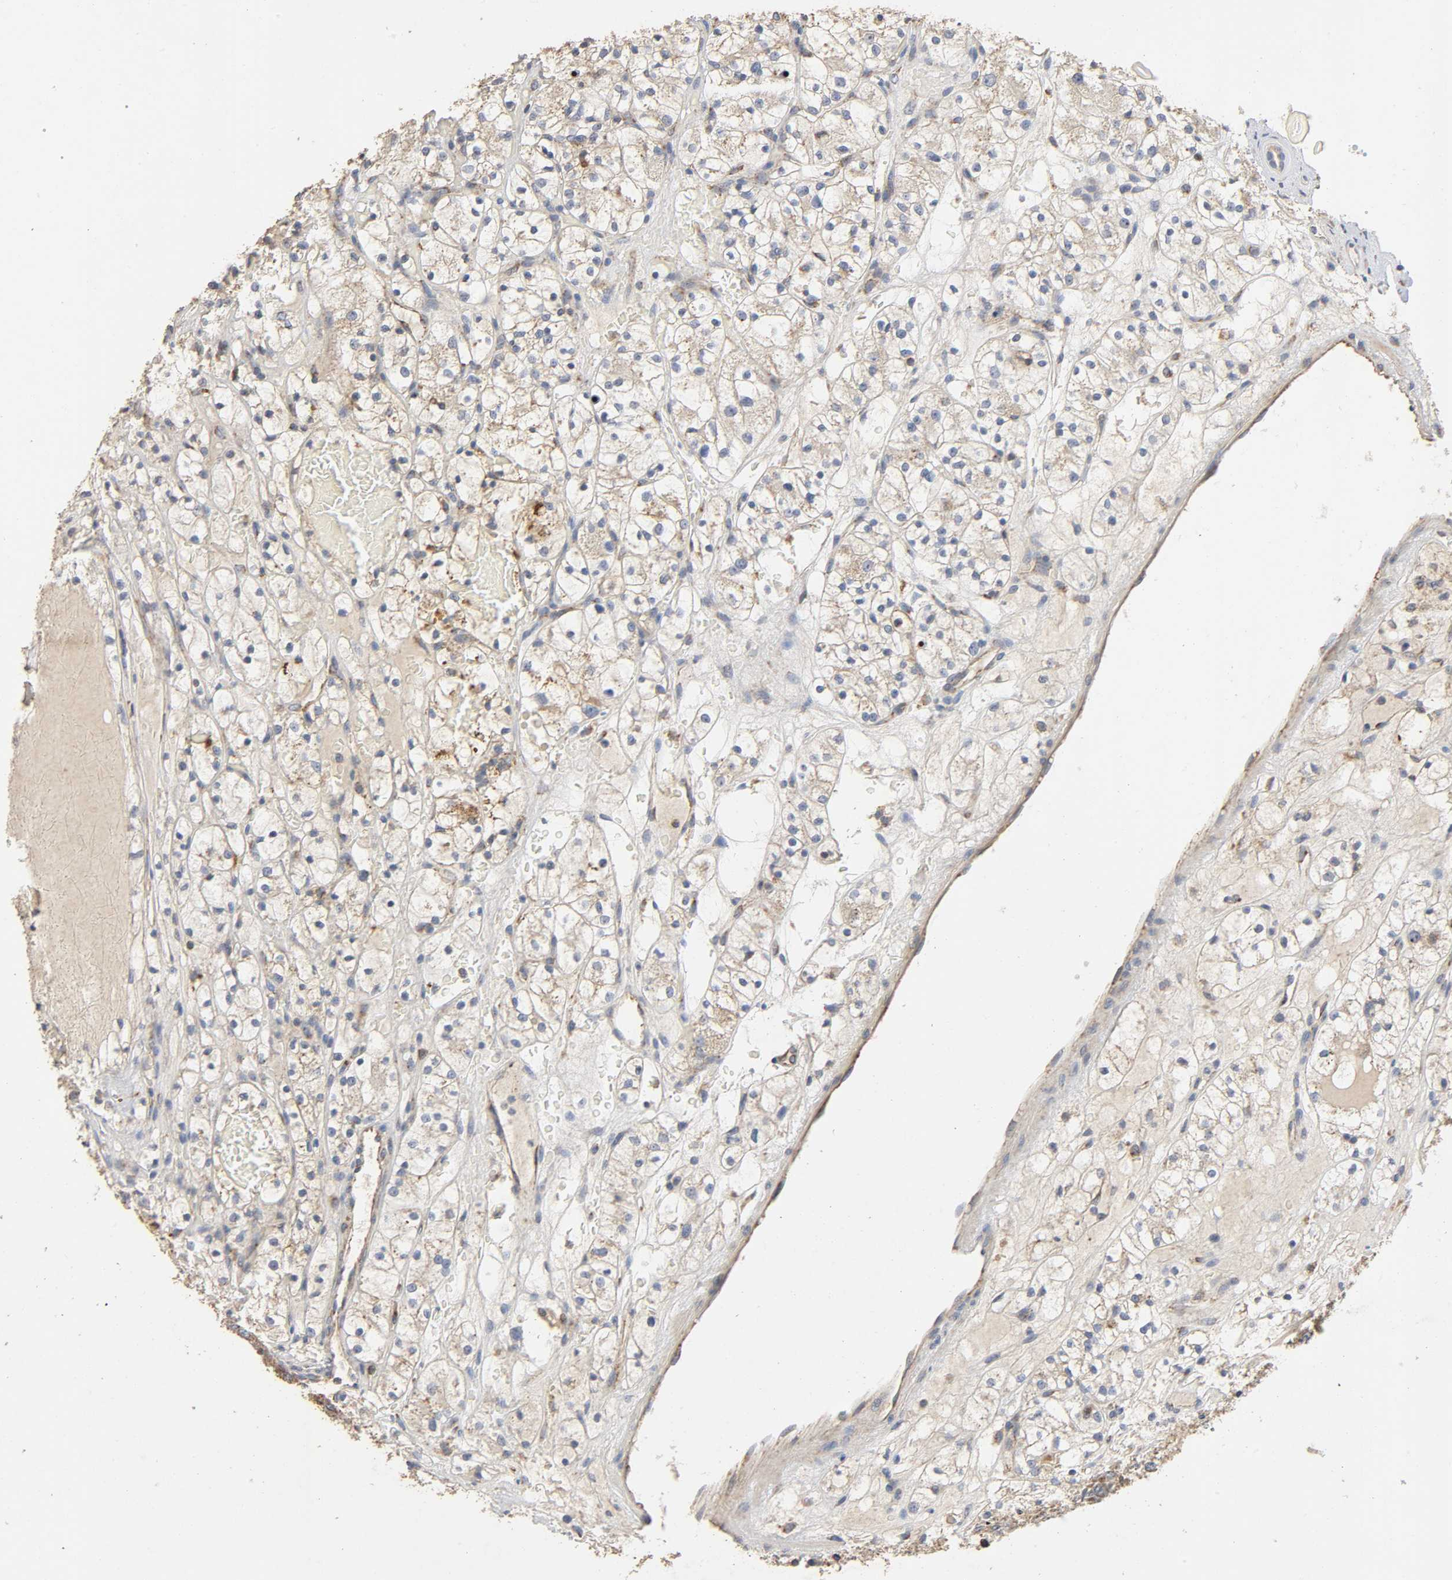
{"staining": {"intensity": "negative", "quantity": "none", "location": "none"}, "tissue": "renal cancer", "cell_type": "Tumor cells", "image_type": "cancer", "snomed": [{"axis": "morphology", "description": "Adenocarcinoma, NOS"}, {"axis": "topography", "description": "Kidney"}], "caption": "IHC of human renal cancer exhibits no positivity in tumor cells.", "gene": "NDUFS3", "patient": {"sex": "female", "age": 60}}